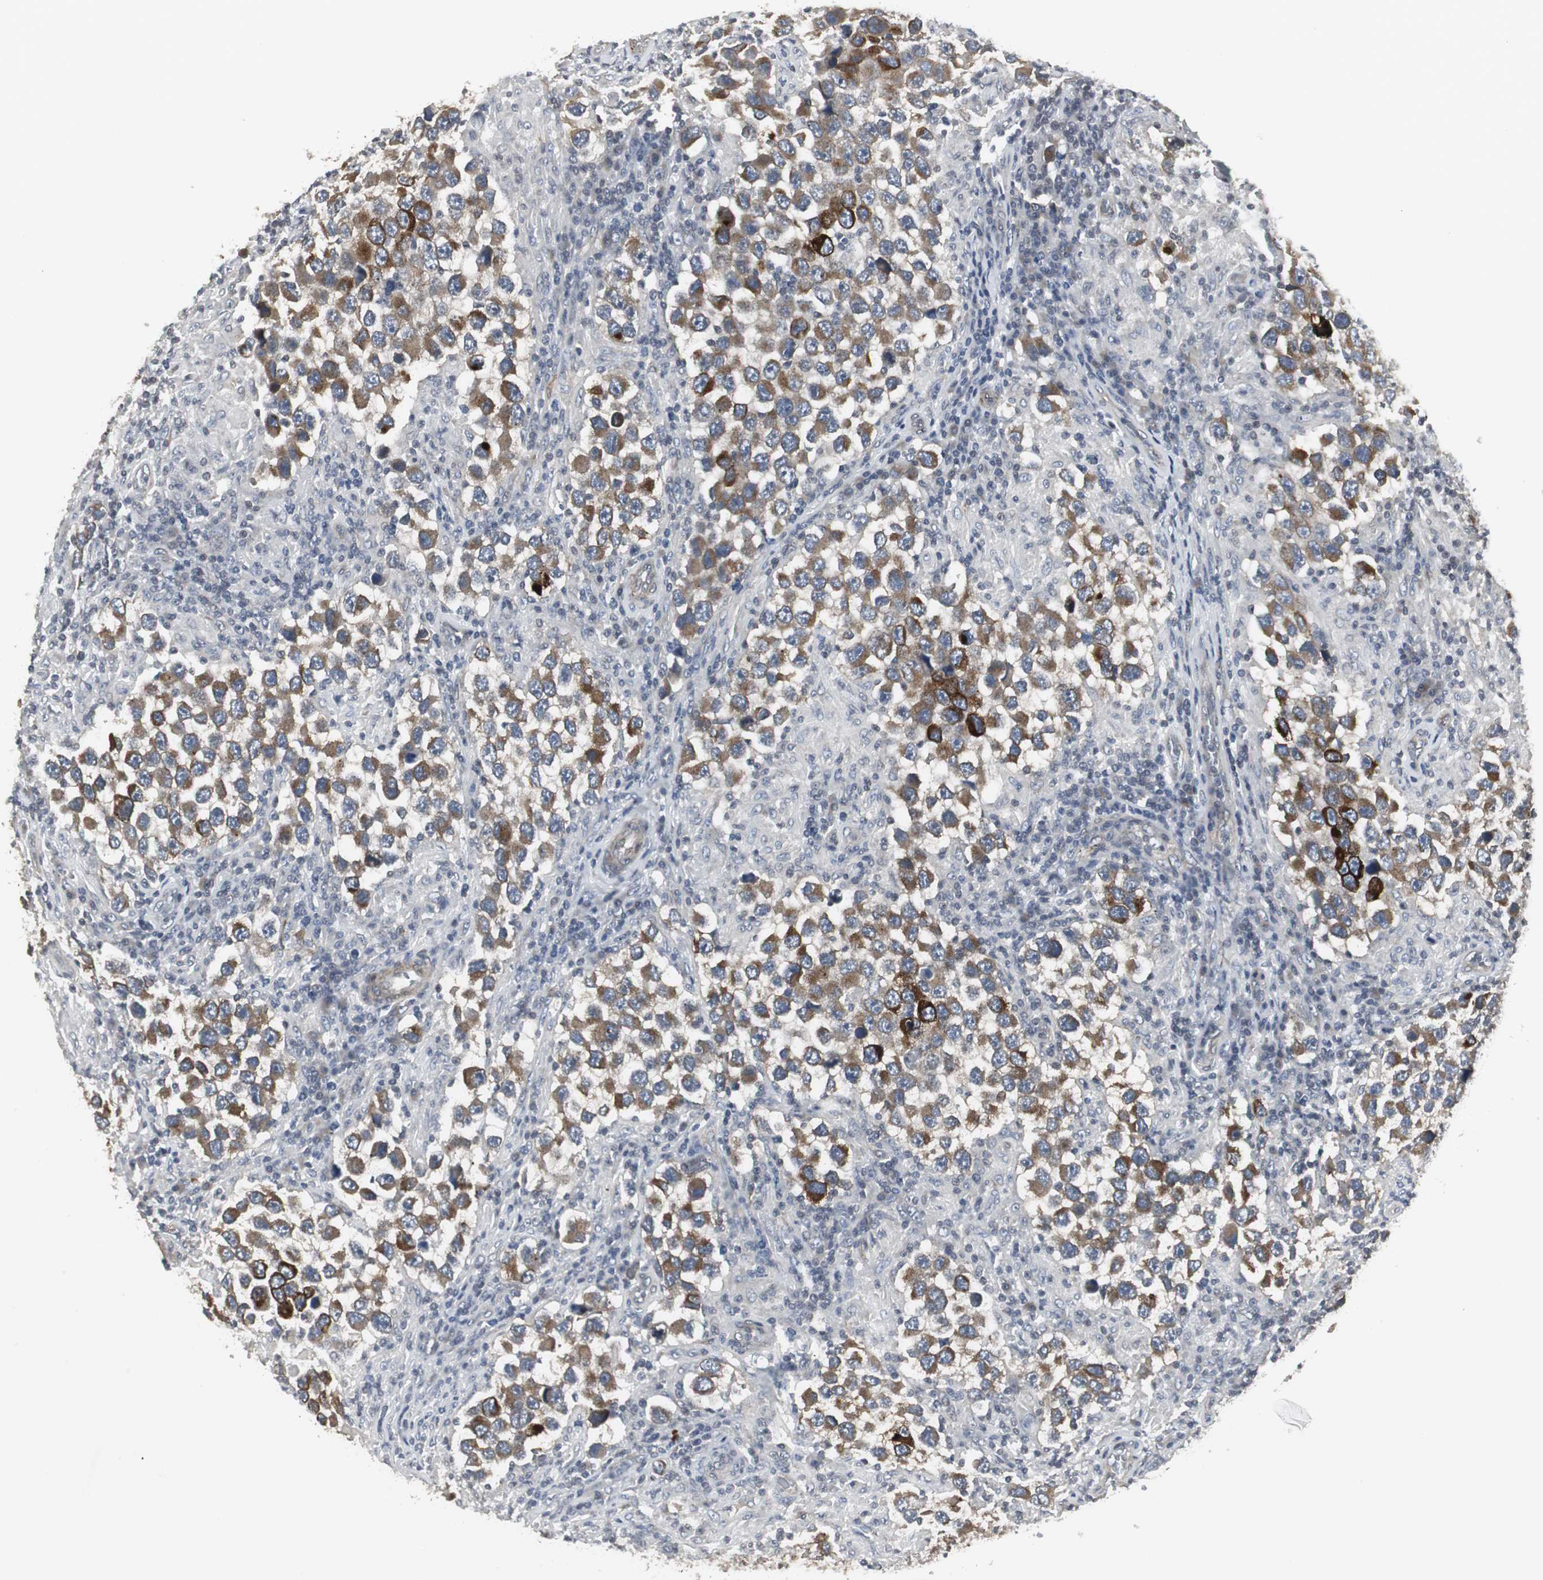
{"staining": {"intensity": "strong", "quantity": ">75%", "location": "cytoplasmic/membranous"}, "tissue": "testis cancer", "cell_type": "Tumor cells", "image_type": "cancer", "snomed": [{"axis": "morphology", "description": "Carcinoma, Embryonal, NOS"}, {"axis": "topography", "description": "Testis"}], "caption": "Immunohistochemistry (IHC) photomicrograph of testis cancer (embryonal carcinoma) stained for a protein (brown), which reveals high levels of strong cytoplasmic/membranous expression in about >75% of tumor cells.", "gene": "SCYL3", "patient": {"sex": "male", "age": 21}}